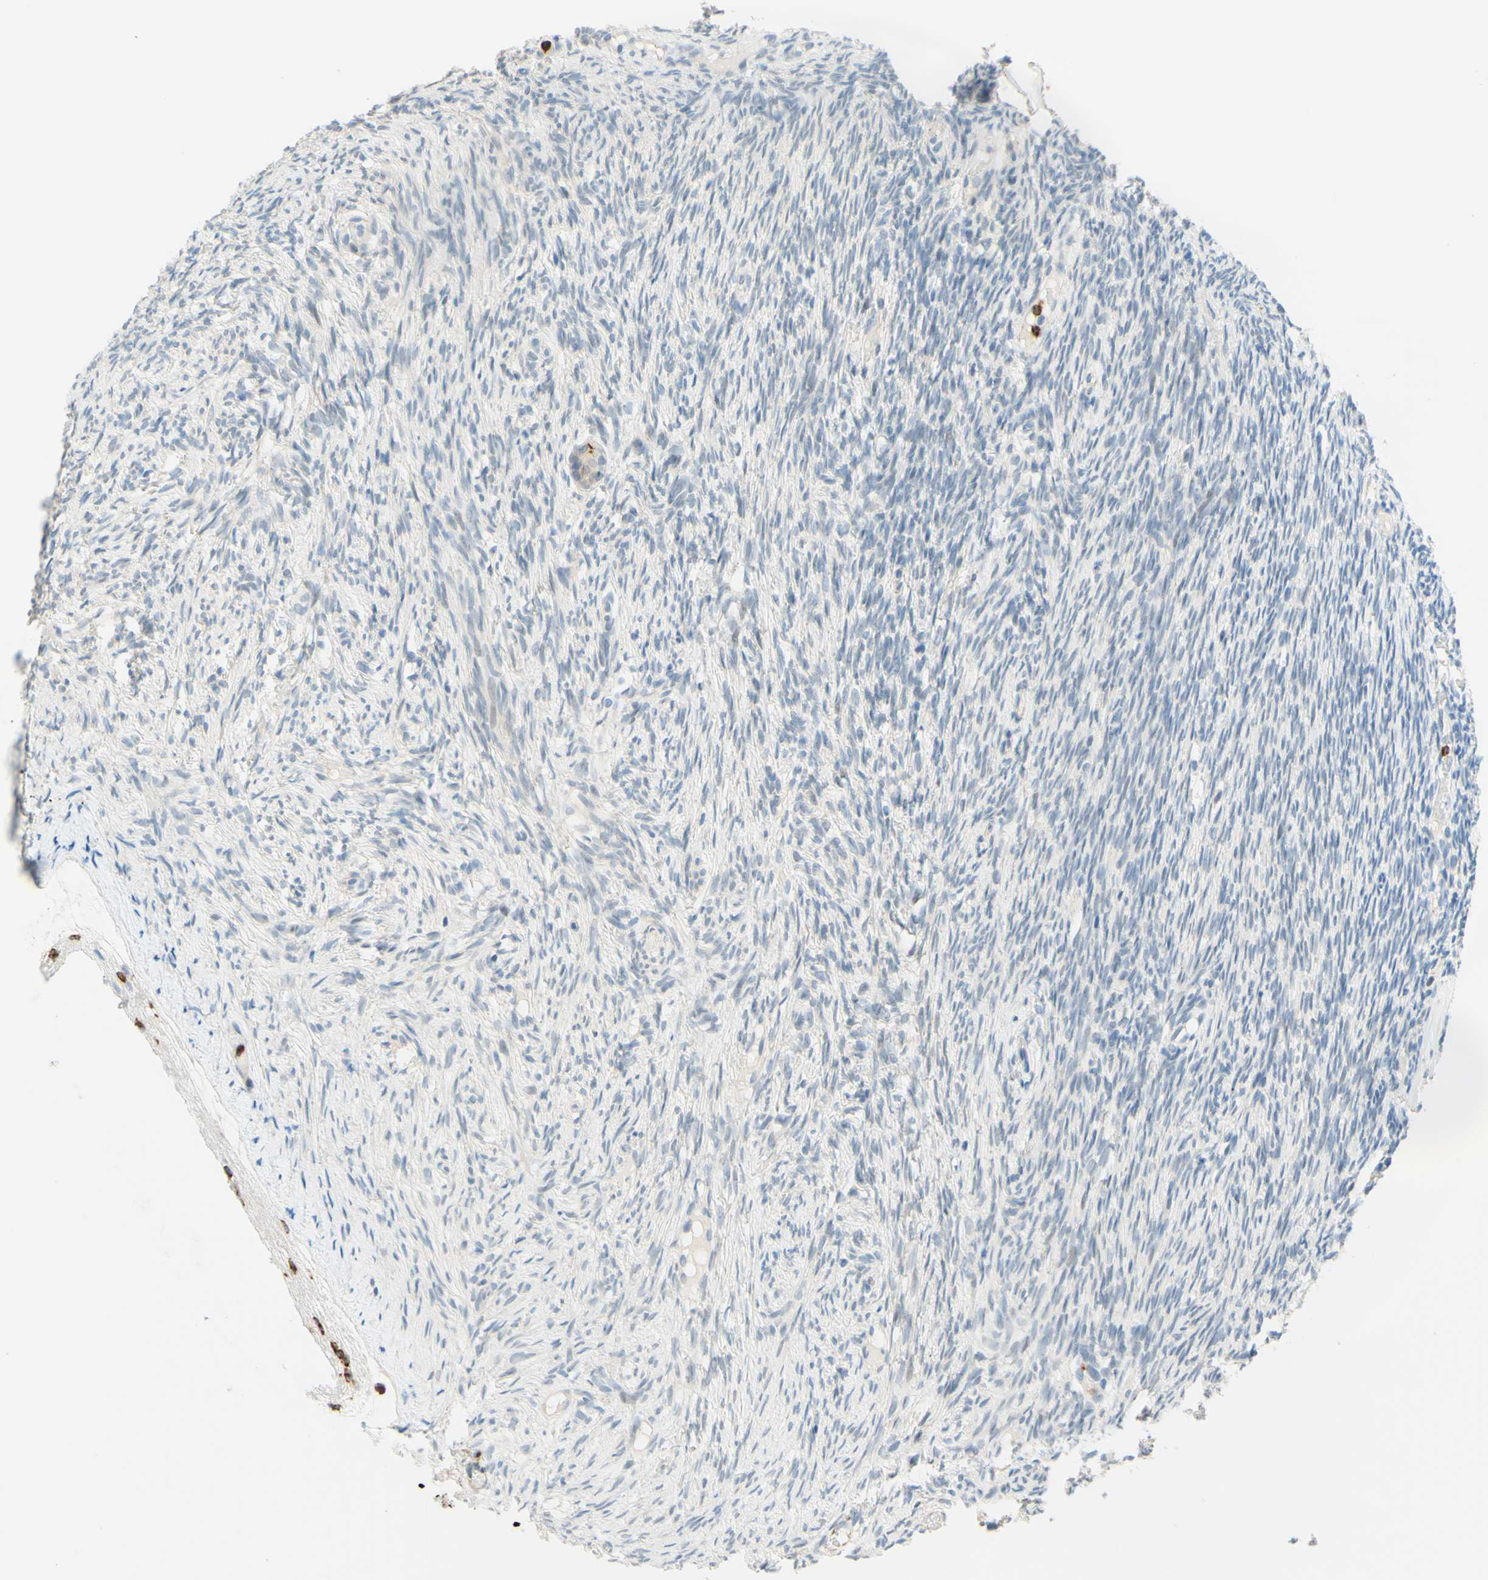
{"staining": {"intensity": "negative", "quantity": "none", "location": "none"}, "tissue": "ovary", "cell_type": "Ovarian stroma cells", "image_type": "normal", "snomed": [{"axis": "morphology", "description": "Normal tissue, NOS"}, {"axis": "topography", "description": "Ovary"}], "caption": "There is no significant expression in ovarian stroma cells of ovary. (Brightfield microscopy of DAB immunohistochemistry (IHC) at high magnification).", "gene": "TREM2", "patient": {"sex": "female", "age": 33}}